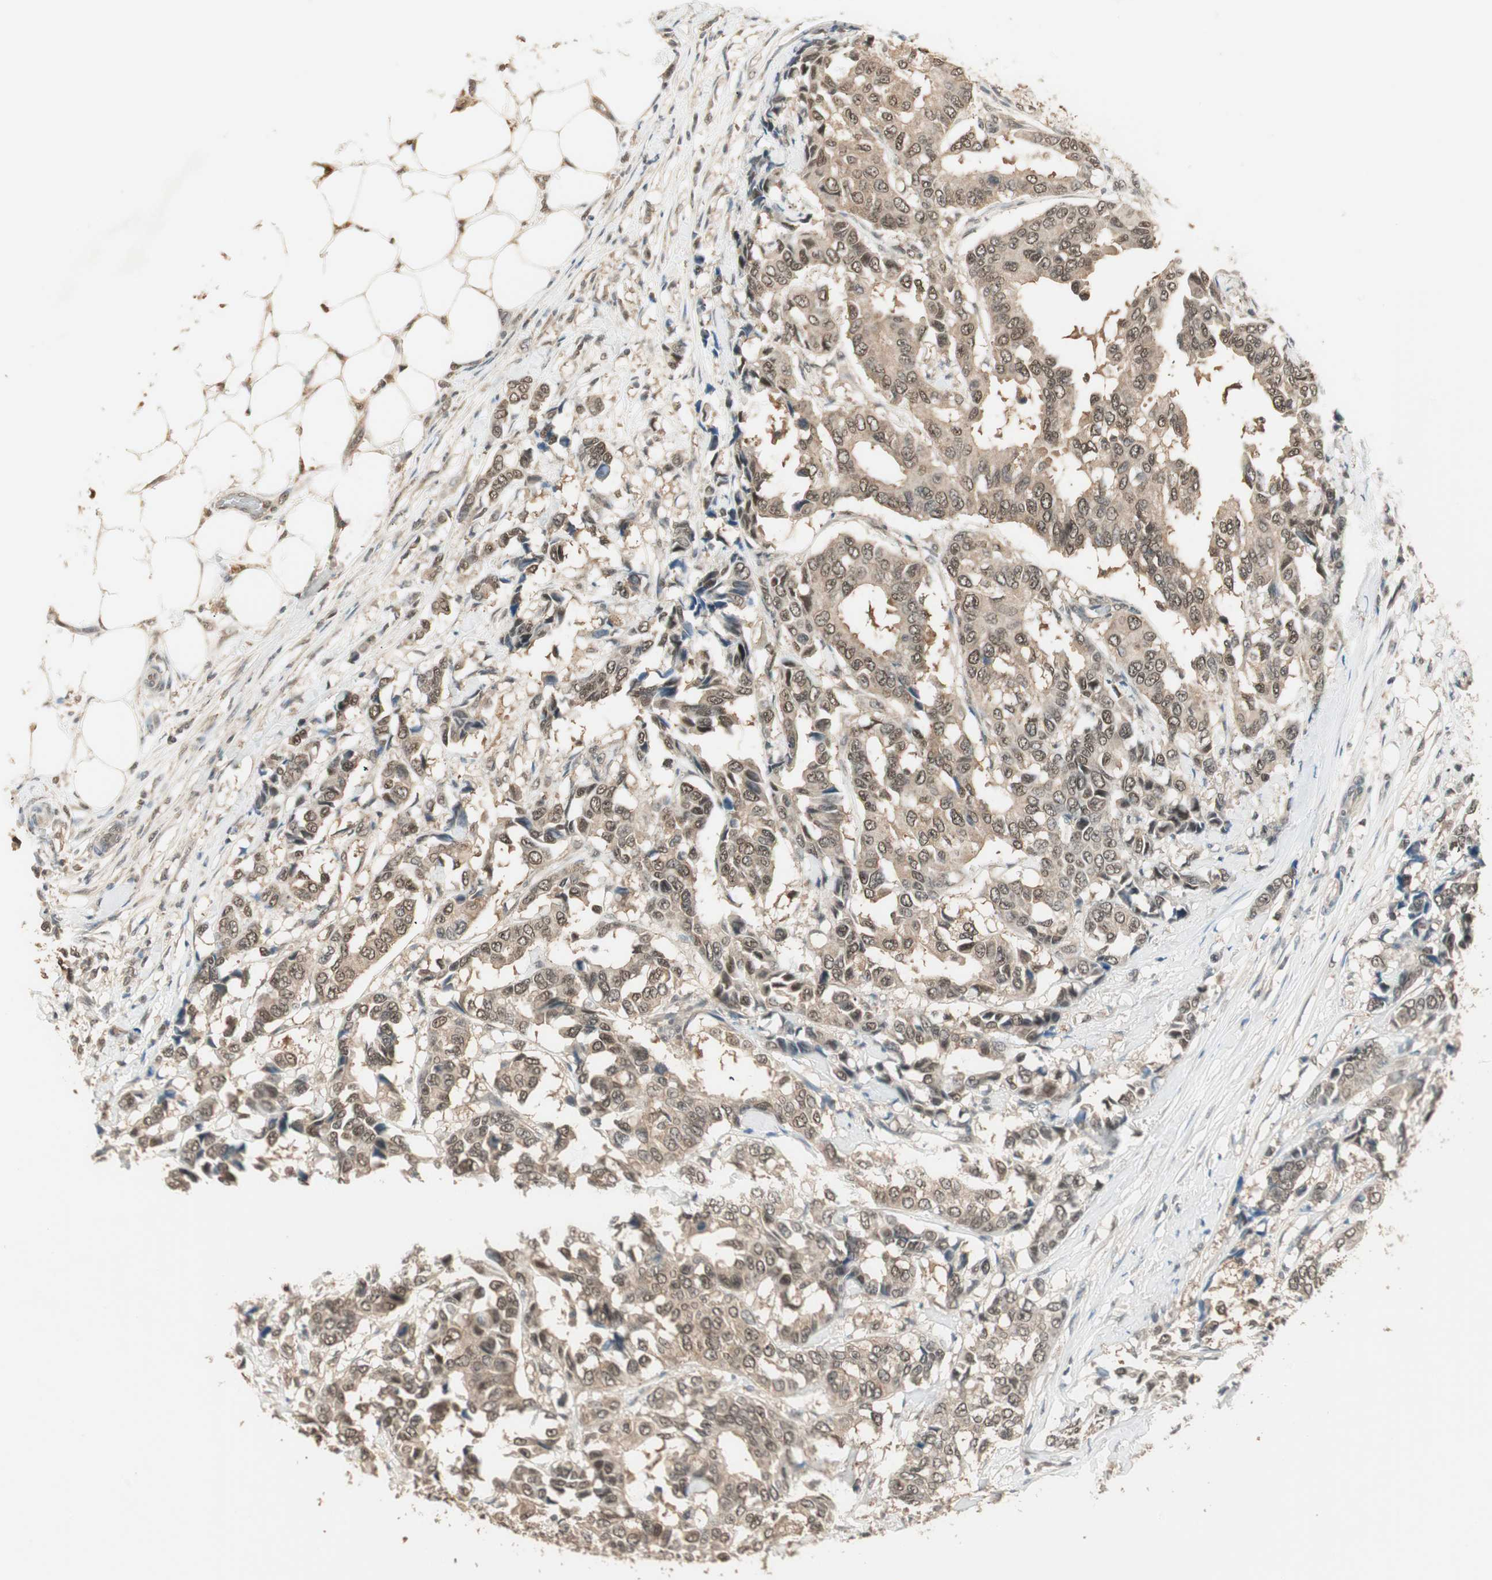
{"staining": {"intensity": "moderate", "quantity": ">75%", "location": "cytoplasmic/membranous"}, "tissue": "breast cancer", "cell_type": "Tumor cells", "image_type": "cancer", "snomed": [{"axis": "morphology", "description": "Duct carcinoma"}, {"axis": "topography", "description": "Breast"}], "caption": "Immunohistochemistry (DAB) staining of breast cancer demonstrates moderate cytoplasmic/membranous protein positivity in approximately >75% of tumor cells.", "gene": "USP5", "patient": {"sex": "female", "age": 87}}